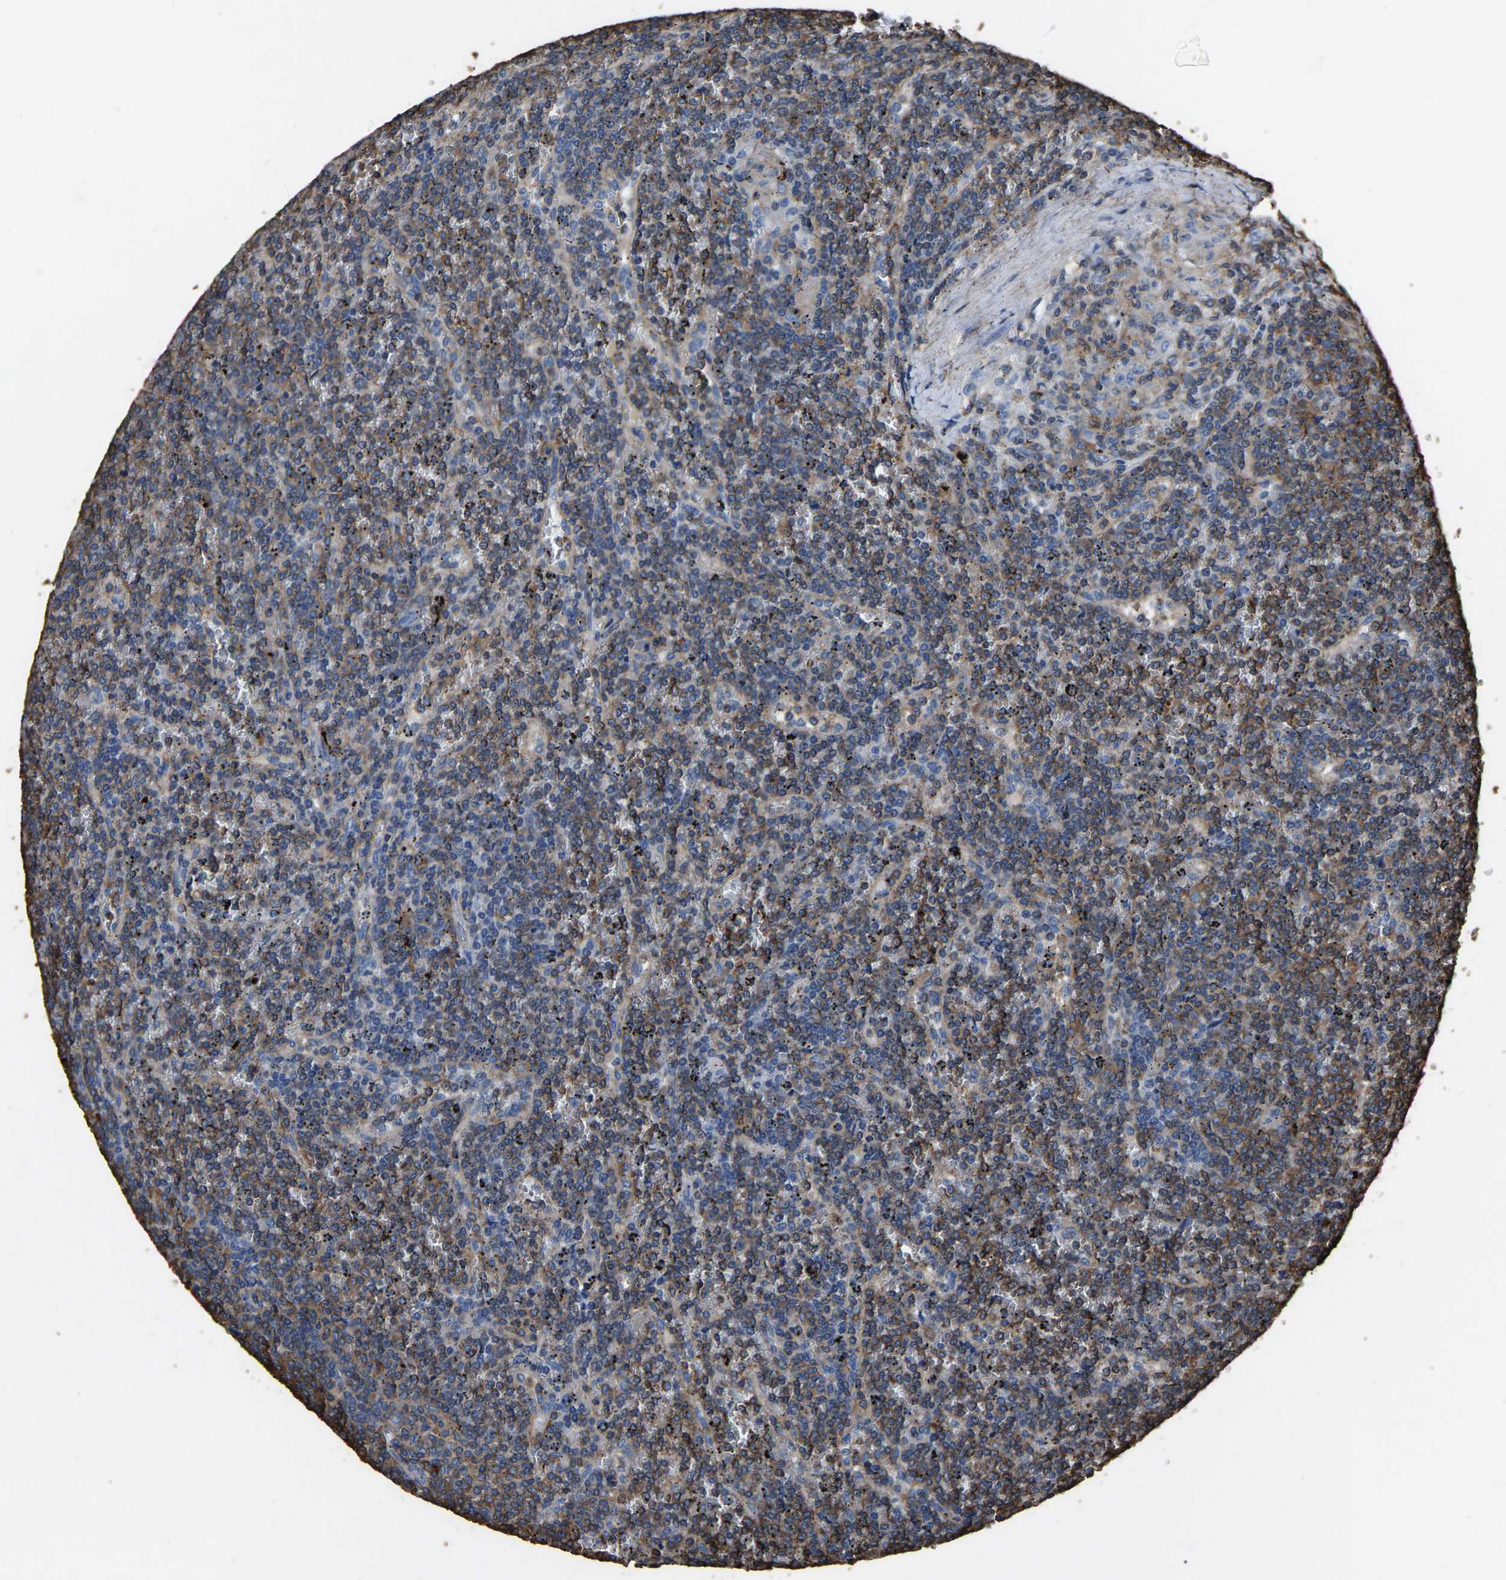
{"staining": {"intensity": "moderate", "quantity": ">75%", "location": "cytoplasmic/membranous"}, "tissue": "lymphoma", "cell_type": "Tumor cells", "image_type": "cancer", "snomed": [{"axis": "morphology", "description": "Malignant lymphoma, non-Hodgkin's type, Low grade"}, {"axis": "topography", "description": "Spleen"}], "caption": "An image showing moderate cytoplasmic/membranous positivity in approximately >75% of tumor cells in lymphoma, as visualized by brown immunohistochemical staining.", "gene": "ARMT1", "patient": {"sex": "female", "age": 19}}